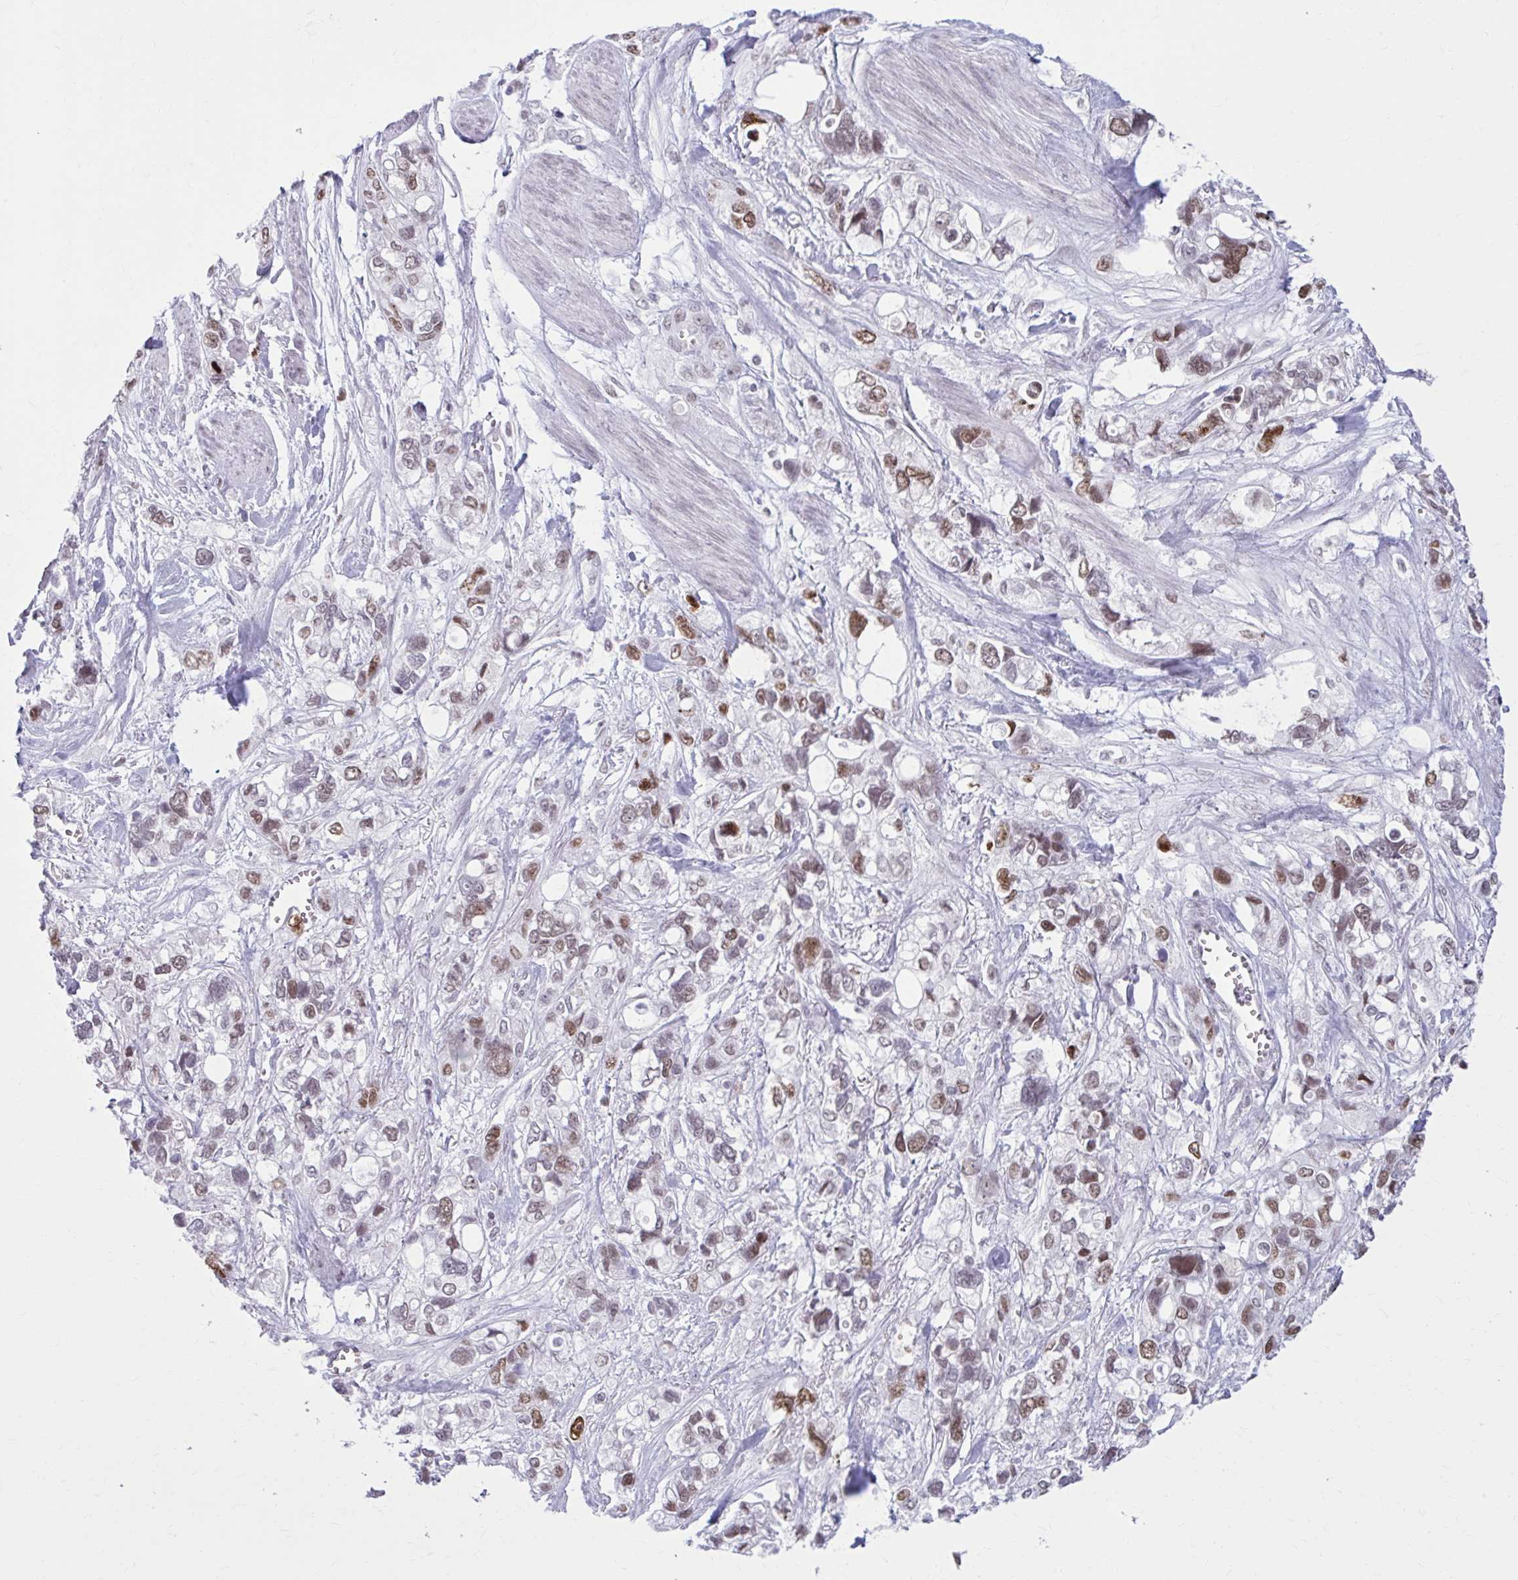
{"staining": {"intensity": "moderate", "quantity": ">75%", "location": "nuclear"}, "tissue": "stomach cancer", "cell_type": "Tumor cells", "image_type": "cancer", "snomed": [{"axis": "morphology", "description": "Adenocarcinoma, NOS"}, {"axis": "topography", "description": "Stomach, upper"}], "caption": "Human stomach cancer (adenocarcinoma) stained with a brown dye shows moderate nuclear positive staining in approximately >75% of tumor cells.", "gene": "PABIR1", "patient": {"sex": "female", "age": 81}}